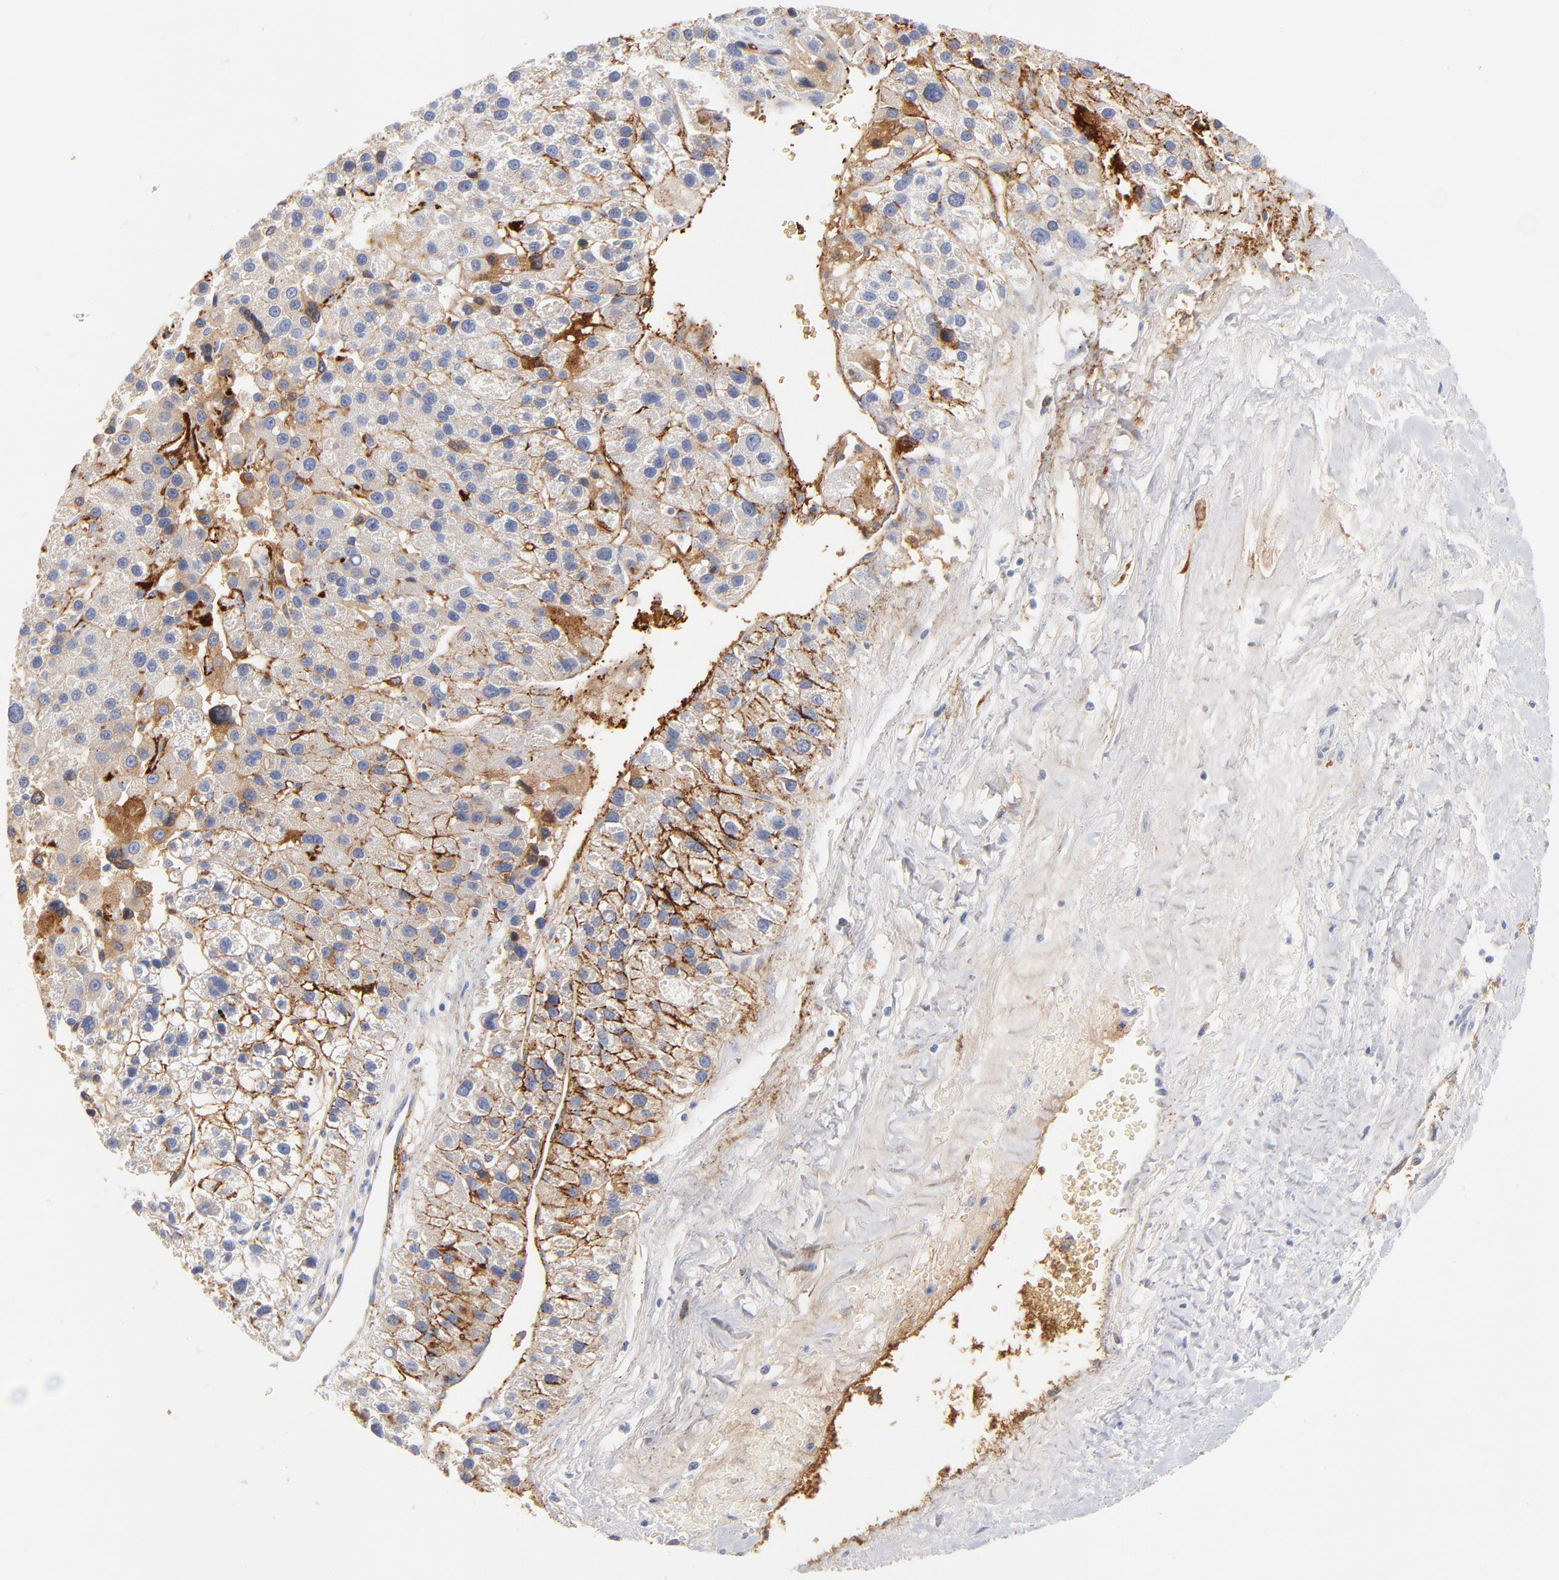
{"staining": {"intensity": "moderate", "quantity": "25%-75%", "location": "cytoplasmic/membranous"}, "tissue": "liver cancer", "cell_type": "Tumor cells", "image_type": "cancer", "snomed": [{"axis": "morphology", "description": "Carcinoma, Hepatocellular, NOS"}, {"axis": "topography", "description": "Liver"}], "caption": "An IHC histopathology image of tumor tissue is shown. Protein staining in brown highlights moderate cytoplasmic/membranous positivity in hepatocellular carcinoma (liver) within tumor cells.", "gene": "PLAT", "patient": {"sex": "female", "age": 85}}